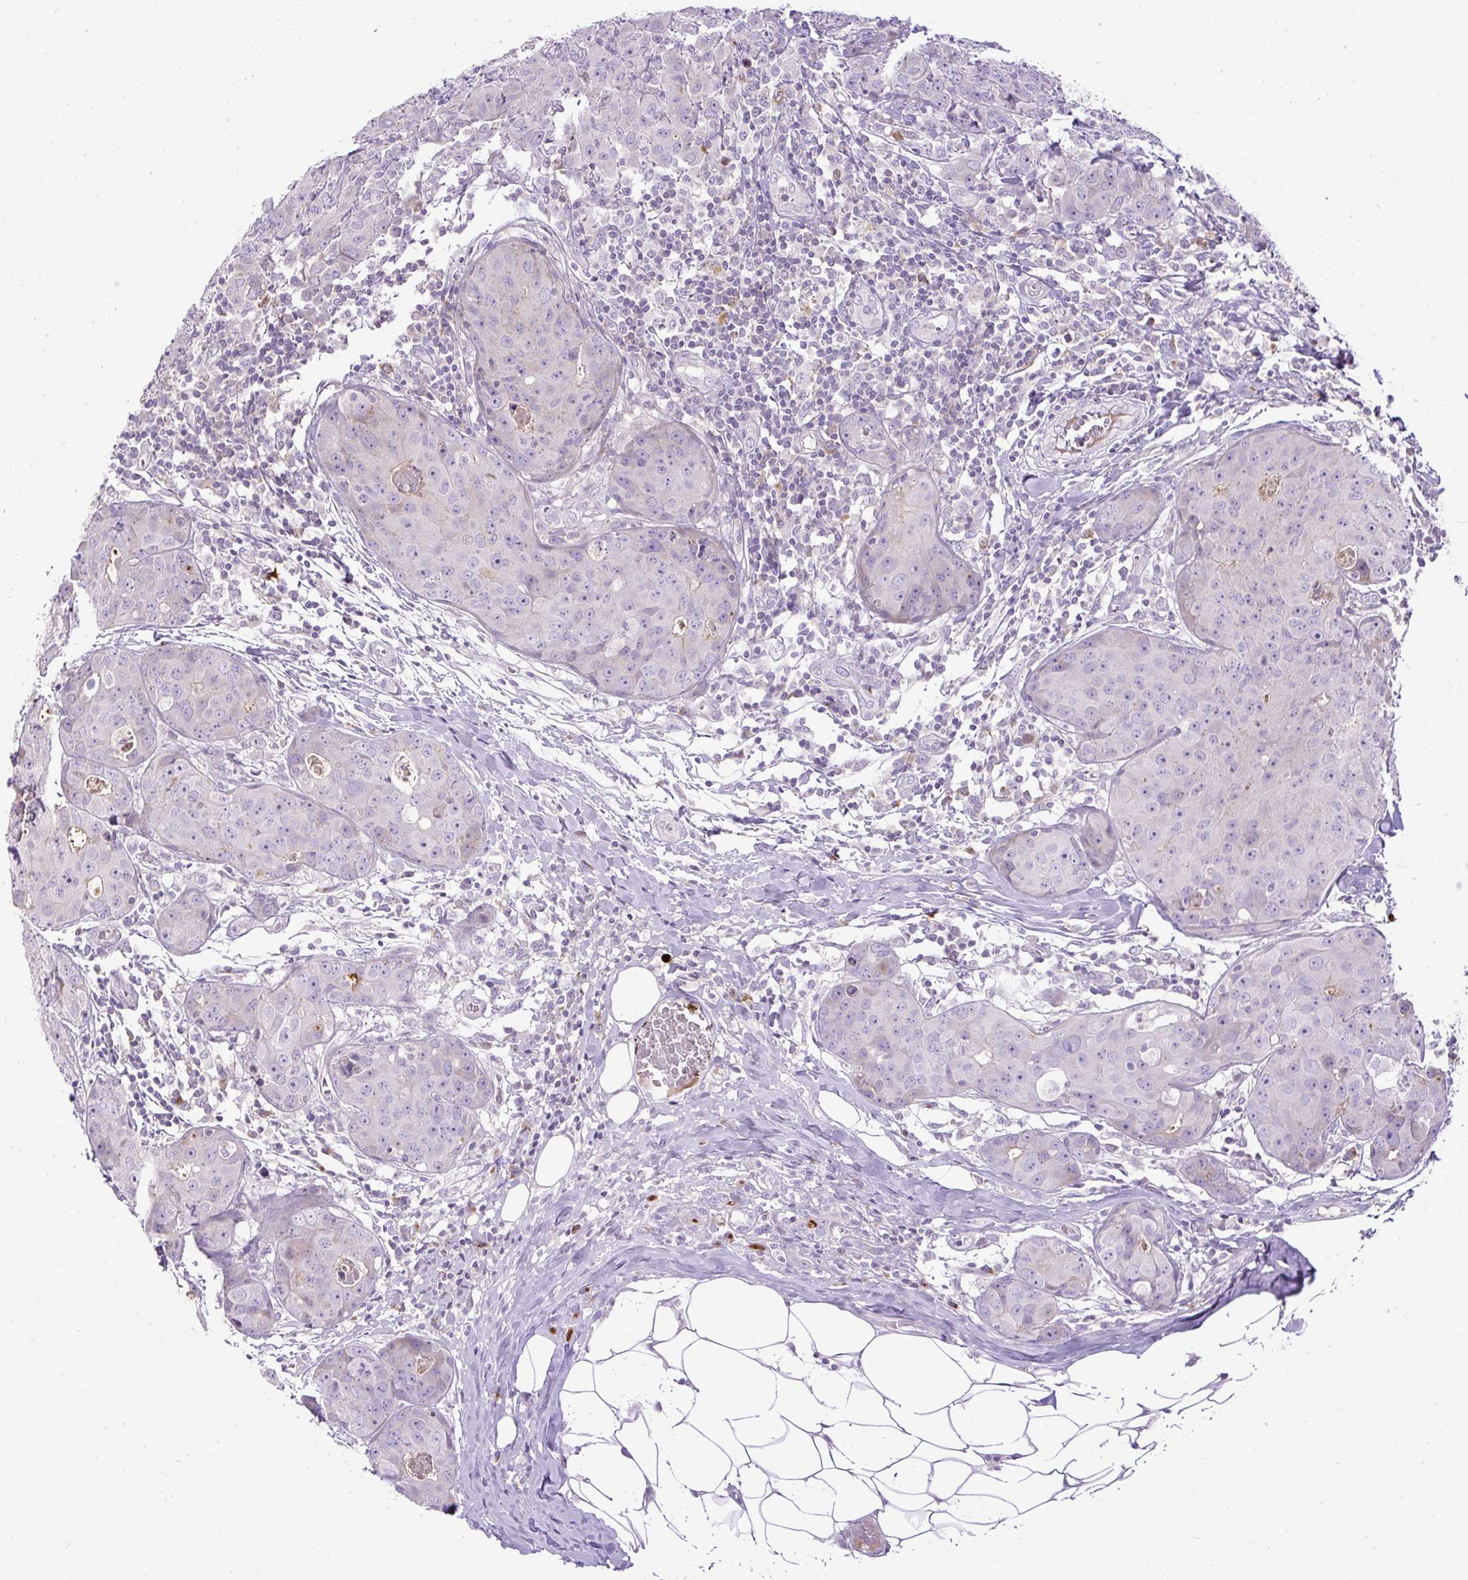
{"staining": {"intensity": "negative", "quantity": "none", "location": "none"}, "tissue": "breast cancer", "cell_type": "Tumor cells", "image_type": "cancer", "snomed": [{"axis": "morphology", "description": "Duct carcinoma"}, {"axis": "topography", "description": "Breast"}], "caption": "Tumor cells are negative for brown protein staining in breast cancer. (Stains: DAB (3,3'-diaminobenzidine) IHC with hematoxylin counter stain, Microscopy: brightfield microscopy at high magnification).", "gene": "CFAP47", "patient": {"sex": "female", "age": 43}}